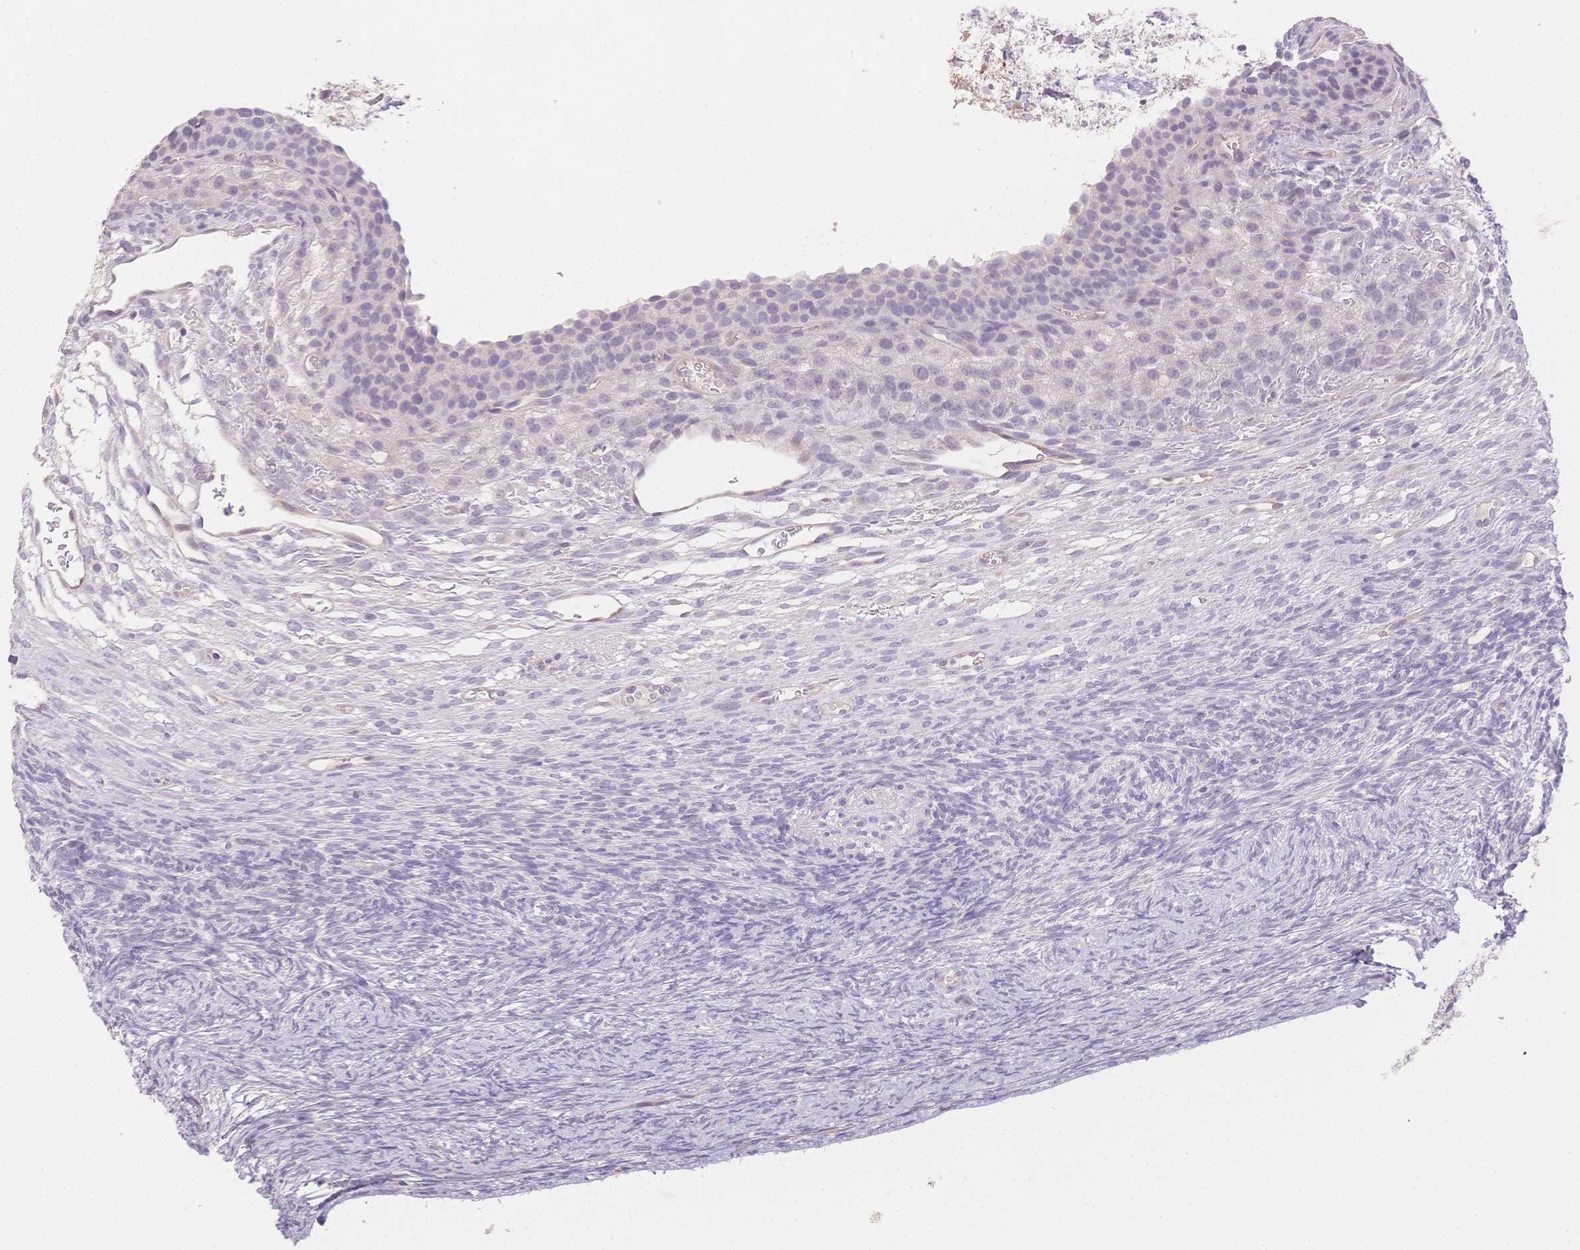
{"staining": {"intensity": "negative", "quantity": "none", "location": "none"}, "tissue": "ovary", "cell_type": "Follicle cells", "image_type": "normal", "snomed": [{"axis": "morphology", "description": "Normal tissue, NOS"}, {"axis": "topography", "description": "Ovary"}], "caption": "An immunohistochemistry (IHC) micrograph of normal ovary is shown. There is no staining in follicle cells of ovary.", "gene": "SUV39H2", "patient": {"sex": "female", "age": 34}}